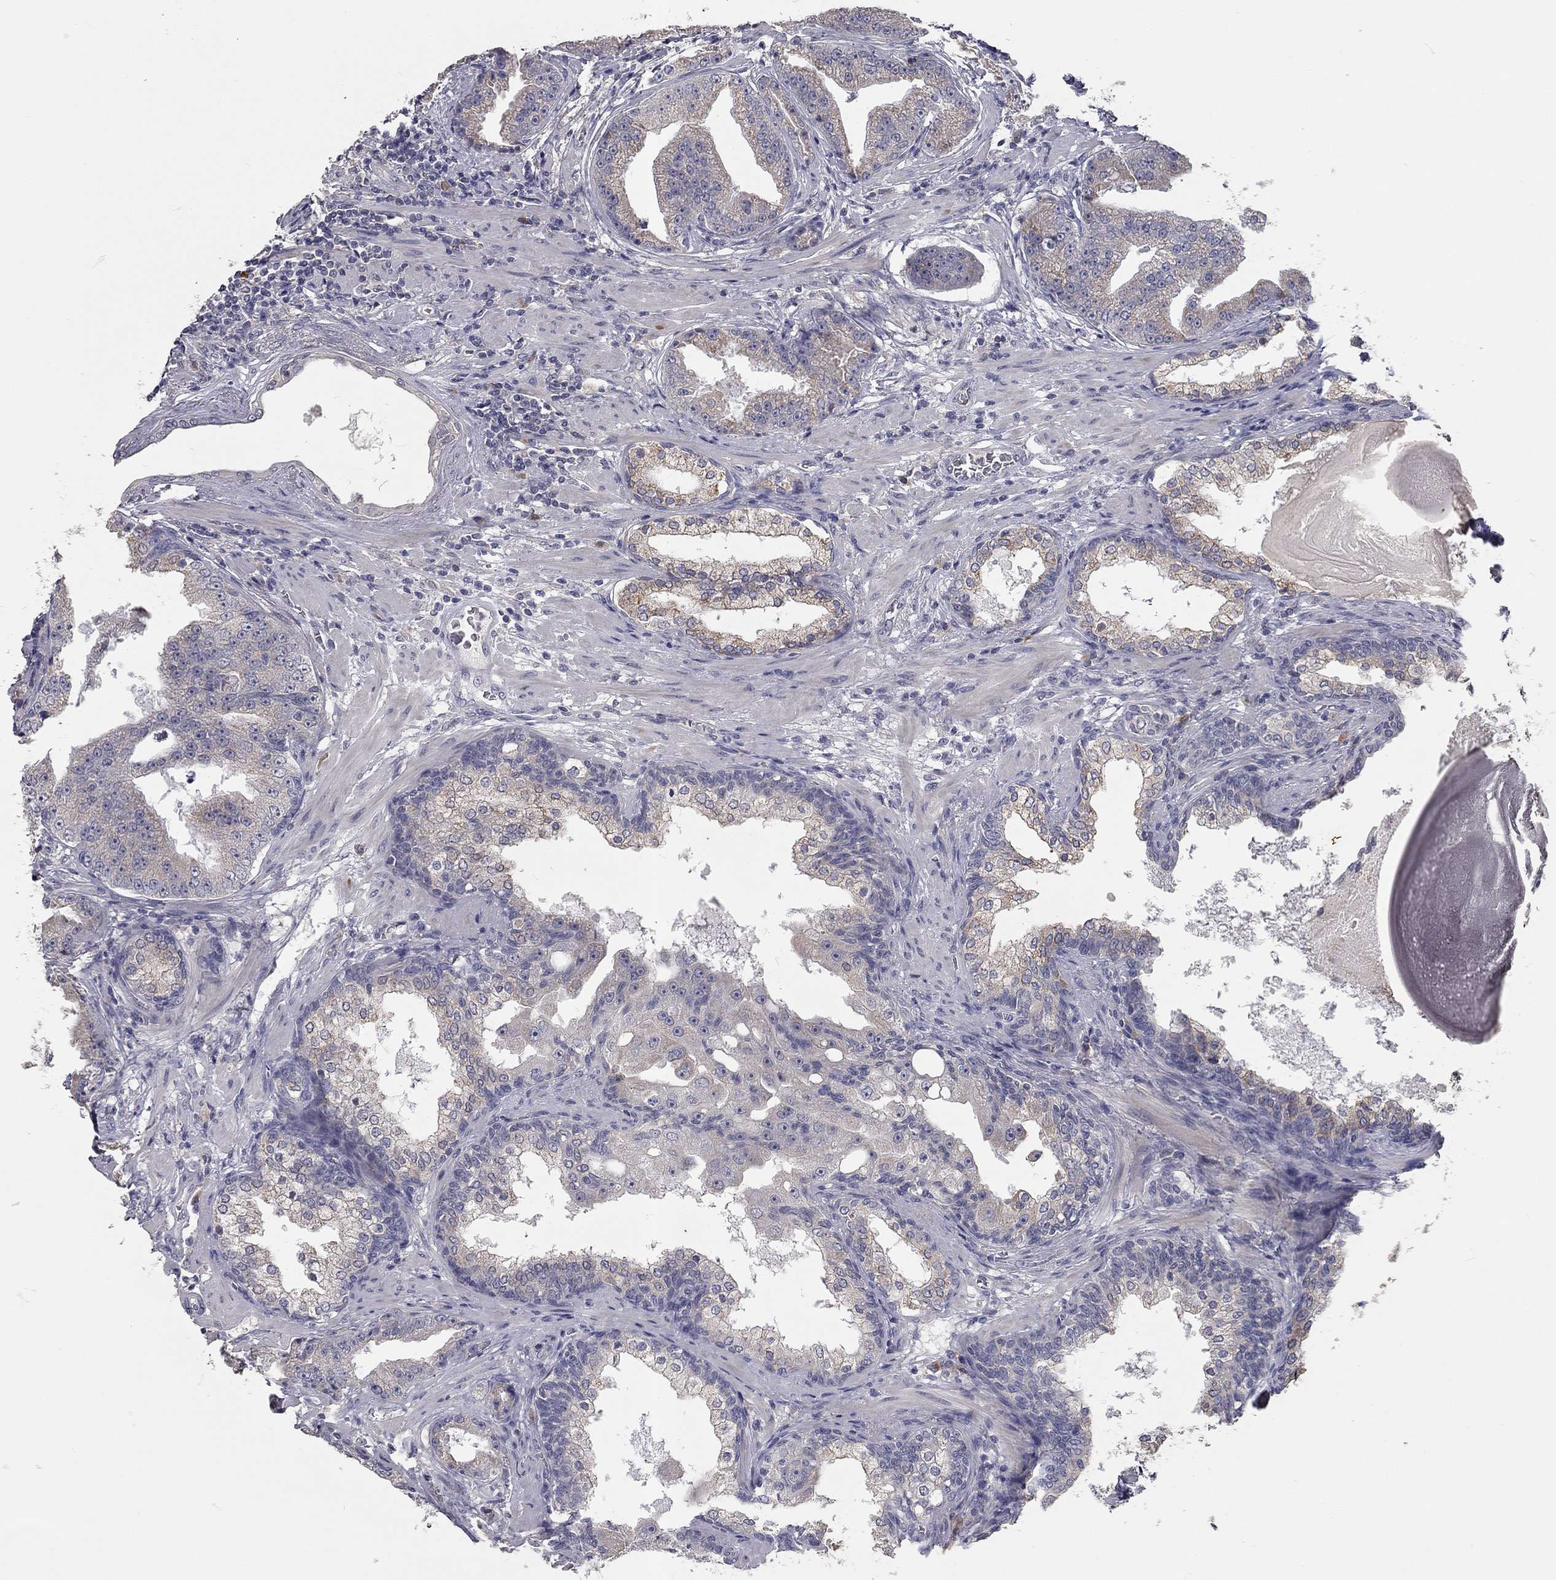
{"staining": {"intensity": "moderate", "quantity": "<25%", "location": "cytoplasmic/membranous"}, "tissue": "prostate cancer", "cell_type": "Tumor cells", "image_type": "cancer", "snomed": [{"axis": "morphology", "description": "Adenocarcinoma, Low grade"}, {"axis": "topography", "description": "Prostate"}], "caption": "Immunohistochemistry (IHC) image of prostate cancer stained for a protein (brown), which displays low levels of moderate cytoplasmic/membranous expression in approximately <25% of tumor cells.", "gene": "XAGE2", "patient": {"sex": "male", "age": 62}}